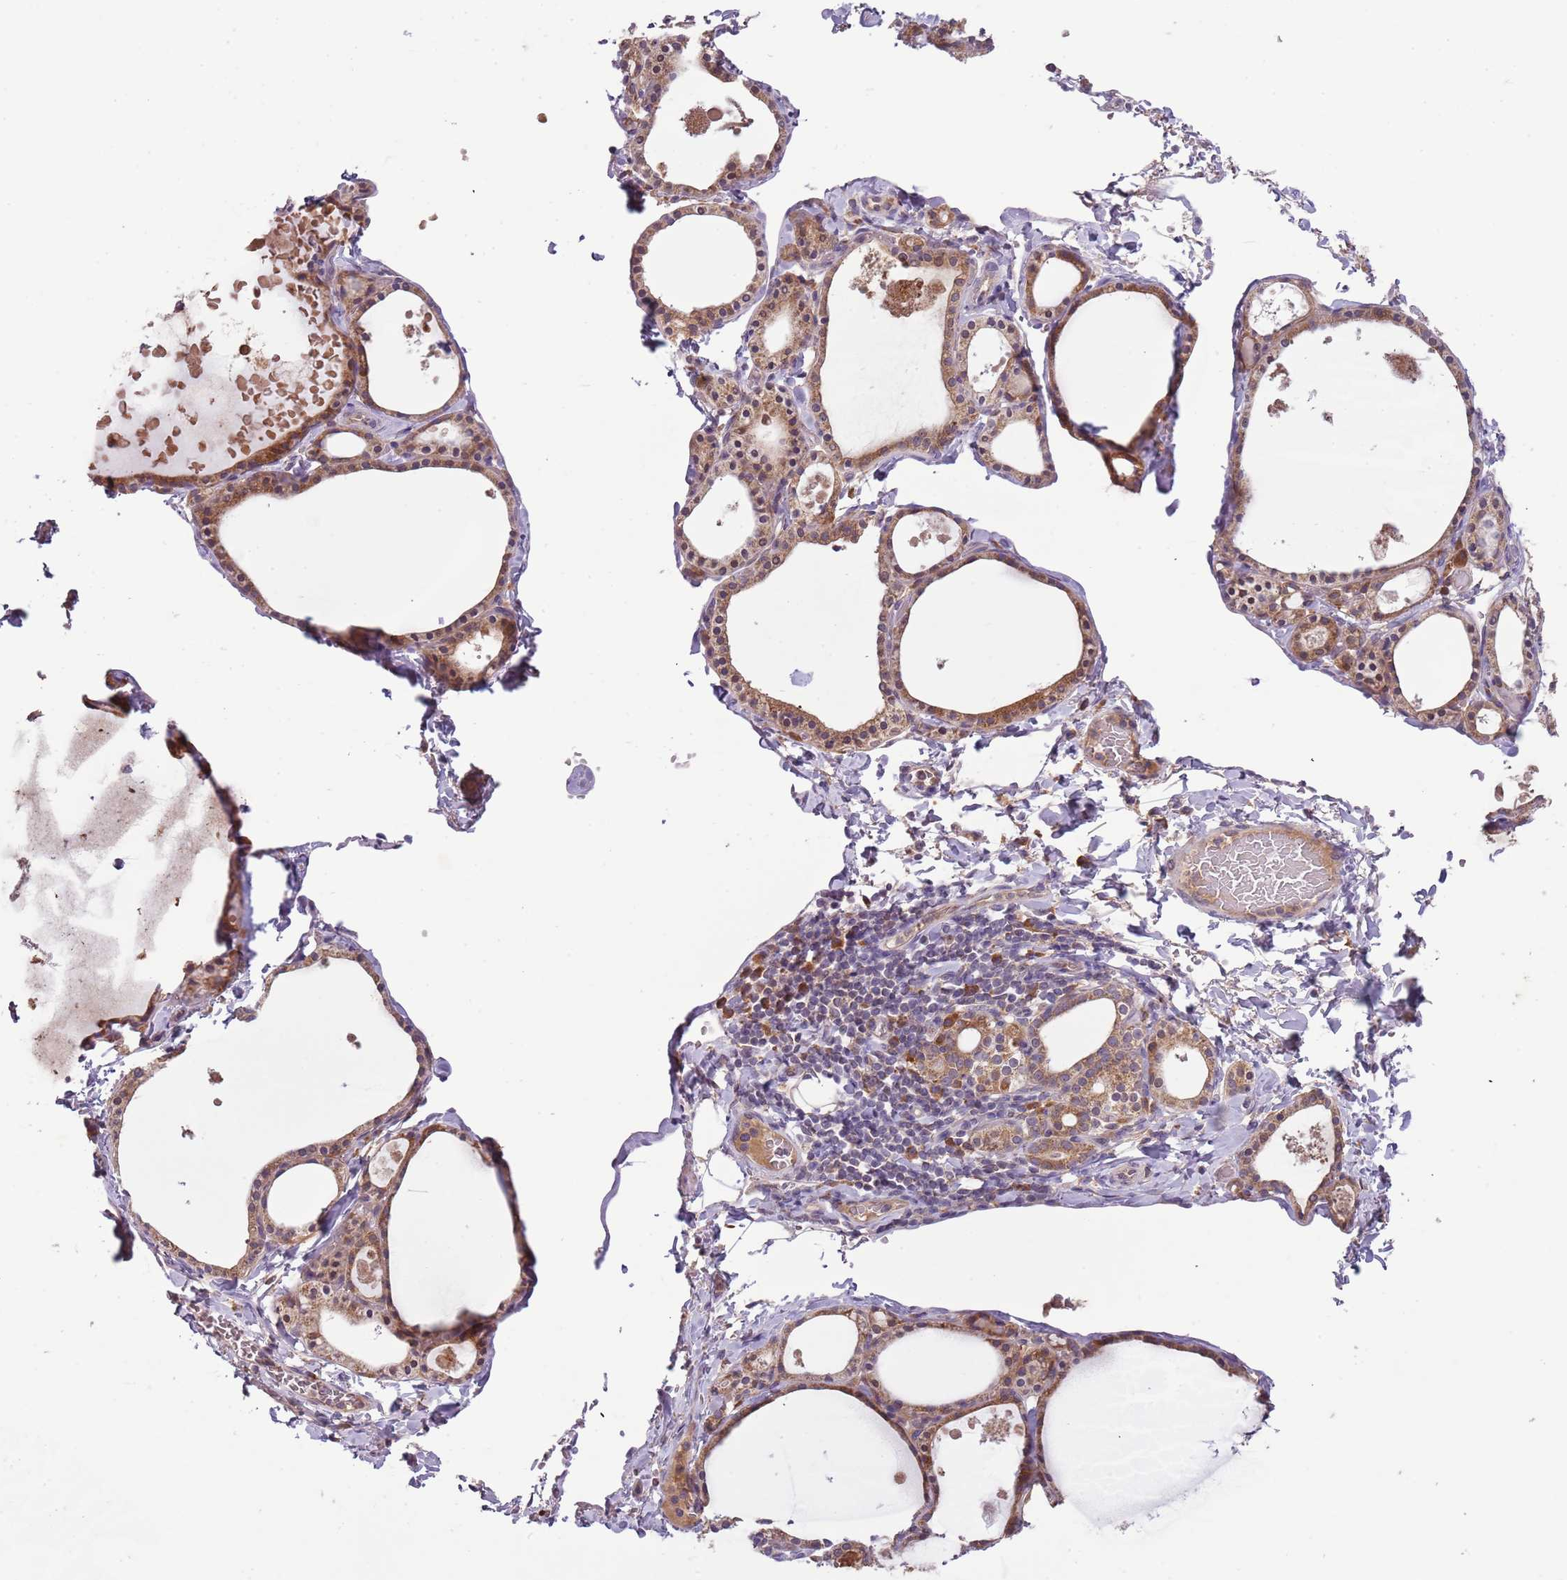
{"staining": {"intensity": "moderate", "quantity": ">75%", "location": "cytoplasmic/membranous"}, "tissue": "thyroid gland", "cell_type": "Glandular cells", "image_type": "normal", "snomed": [{"axis": "morphology", "description": "Normal tissue, NOS"}, {"axis": "topography", "description": "Thyroid gland"}], "caption": "Thyroid gland was stained to show a protein in brown. There is medium levels of moderate cytoplasmic/membranous positivity in about >75% of glandular cells.", "gene": "FECH", "patient": {"sex": "male", "age": 56}}